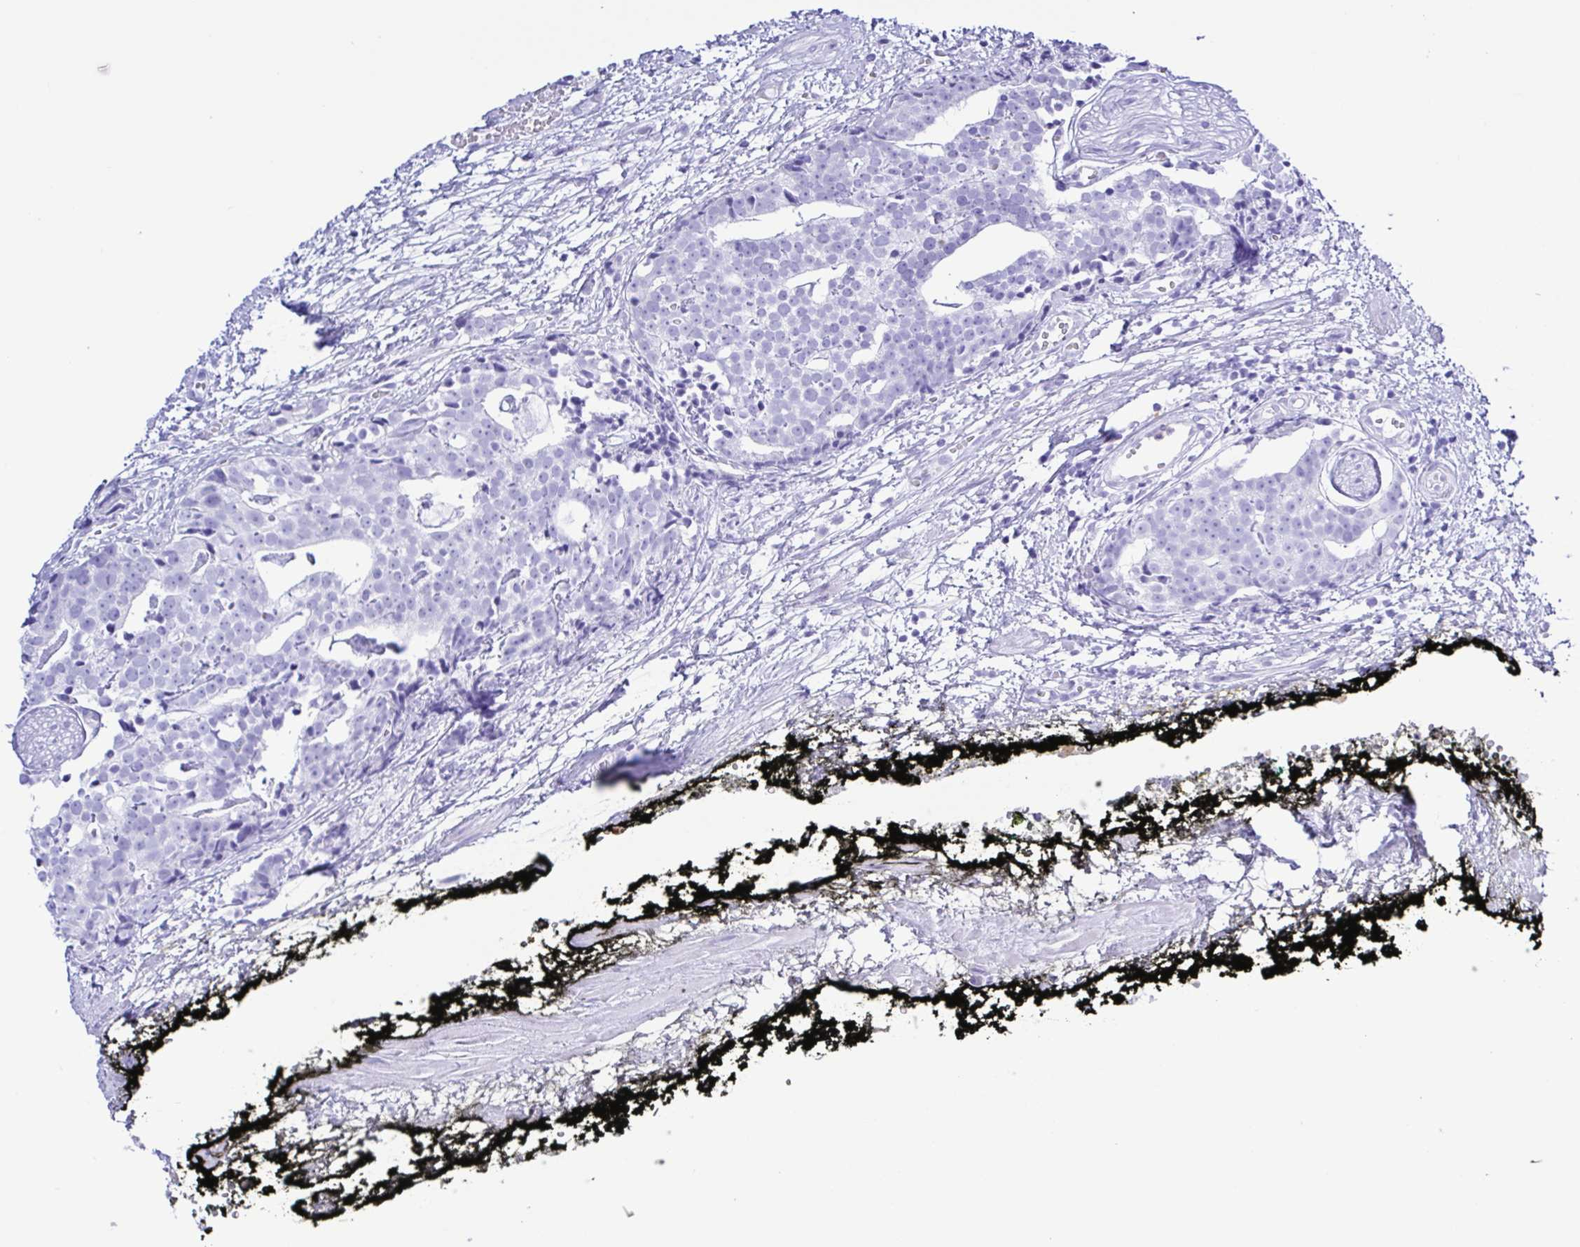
{"staining": {"intensity": "negative", "quantity": "none", "location": "none"}, "tissue": "prostate cancer", "cell_type": "Tumor cells", "image_type": "cancer", "snomed": [{"axis": "morphology", "description": "Adenocarcinoma, High grade"}, {"axis": "topography", "description": "Prostate"}], "caption": "An immunohistochemistry (IHC) photomicrograph of prostate cancer (adenocarcinoma (high-grade)) is shown. There is no staining in tumor cells of prostate cancer (adenocarcinoma (high-grade)).", "gene": "GPR17", "patient": {"sex": "male", "age": 71}}